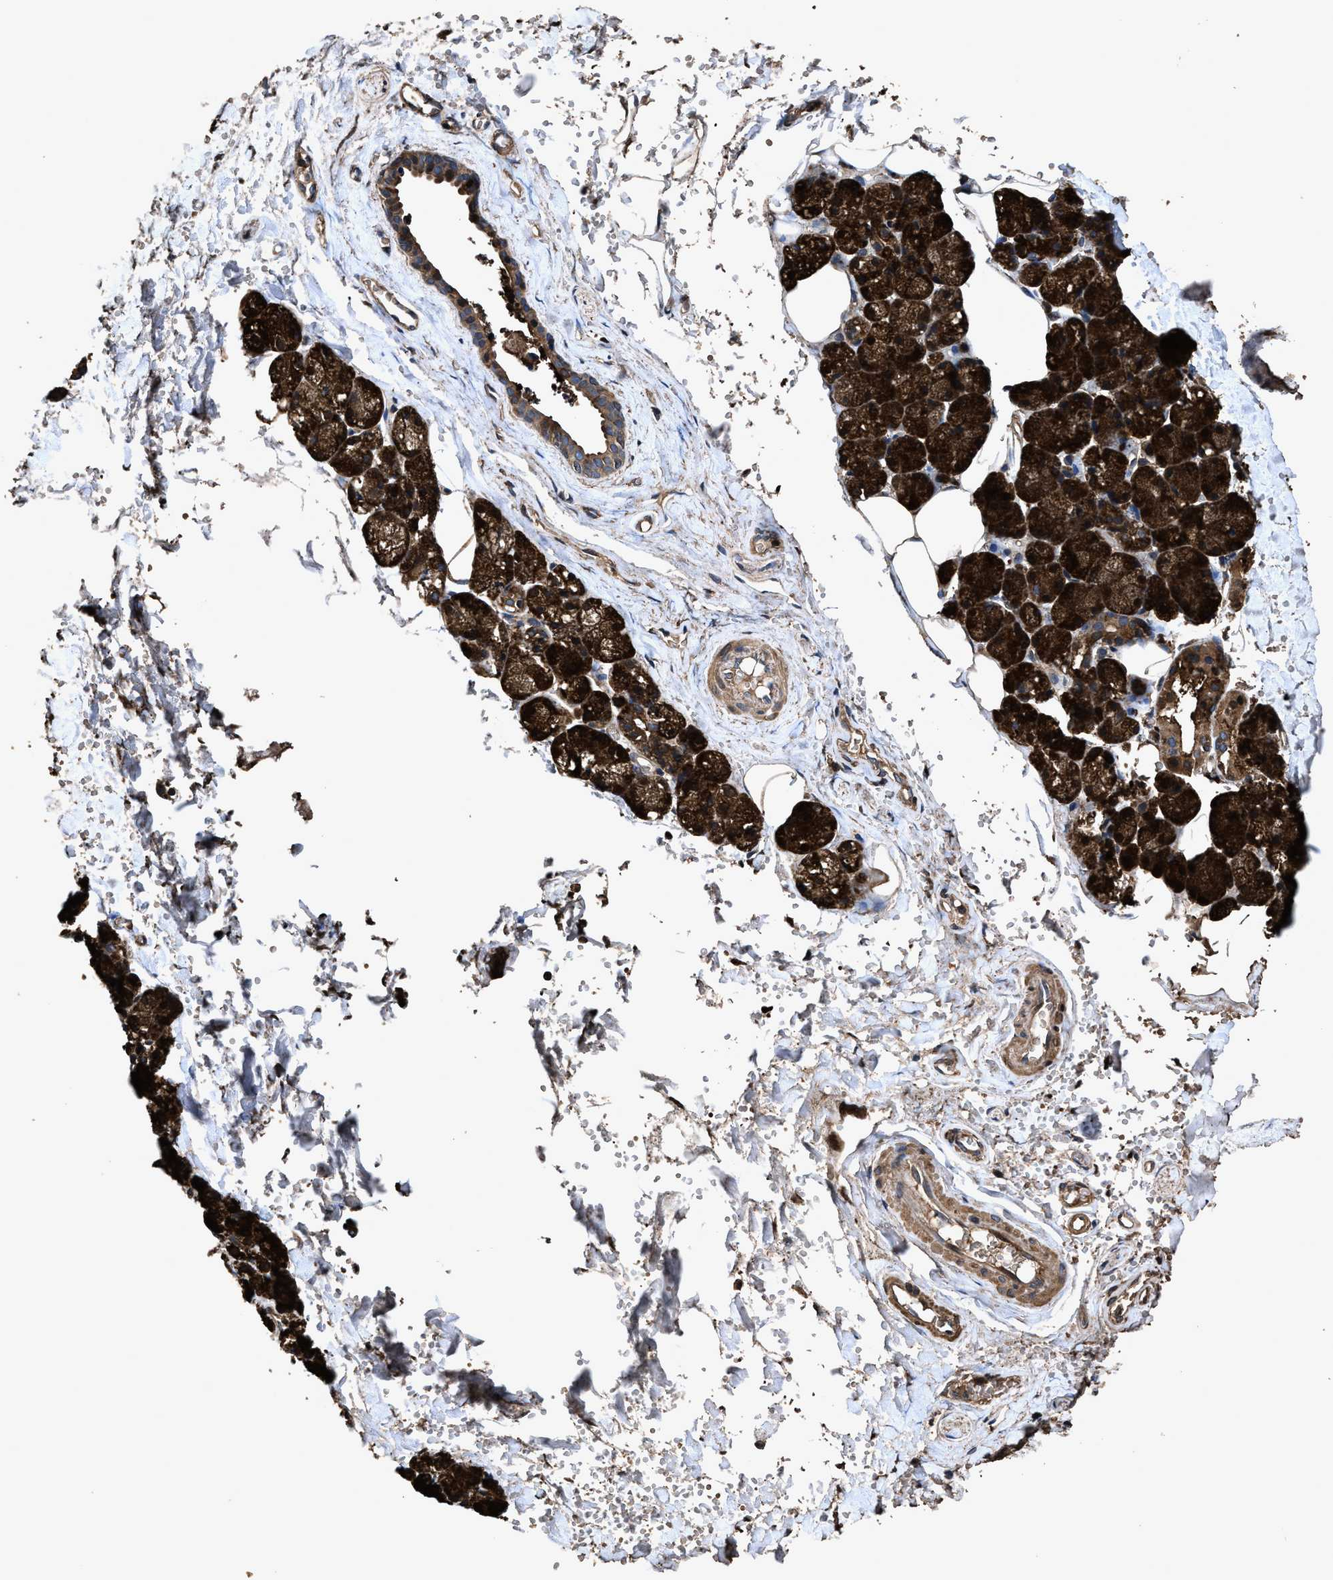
{"staining": {"intensity": "strong", "quantity": ">75%", "location": "cytoplasmic/membranous,nuclear"}, "tissue": "salivary gland", "cell_type": "Glandular cells", "image_type": "normal", "snomed": [{"axis": "morphology", "description": "Normal tissue, NOS"}, {"axis": "topography", "description": "Salivary gland"}], "caption": "Salivary gland stained with DAB immunohistochemistry reveals high levels of strong cytoplasmic/membranous,nuclear expression in approximately >75% of glandular cells.", "gene": "ZMYND19", "patient": {"sex": "male", "age": 62}}